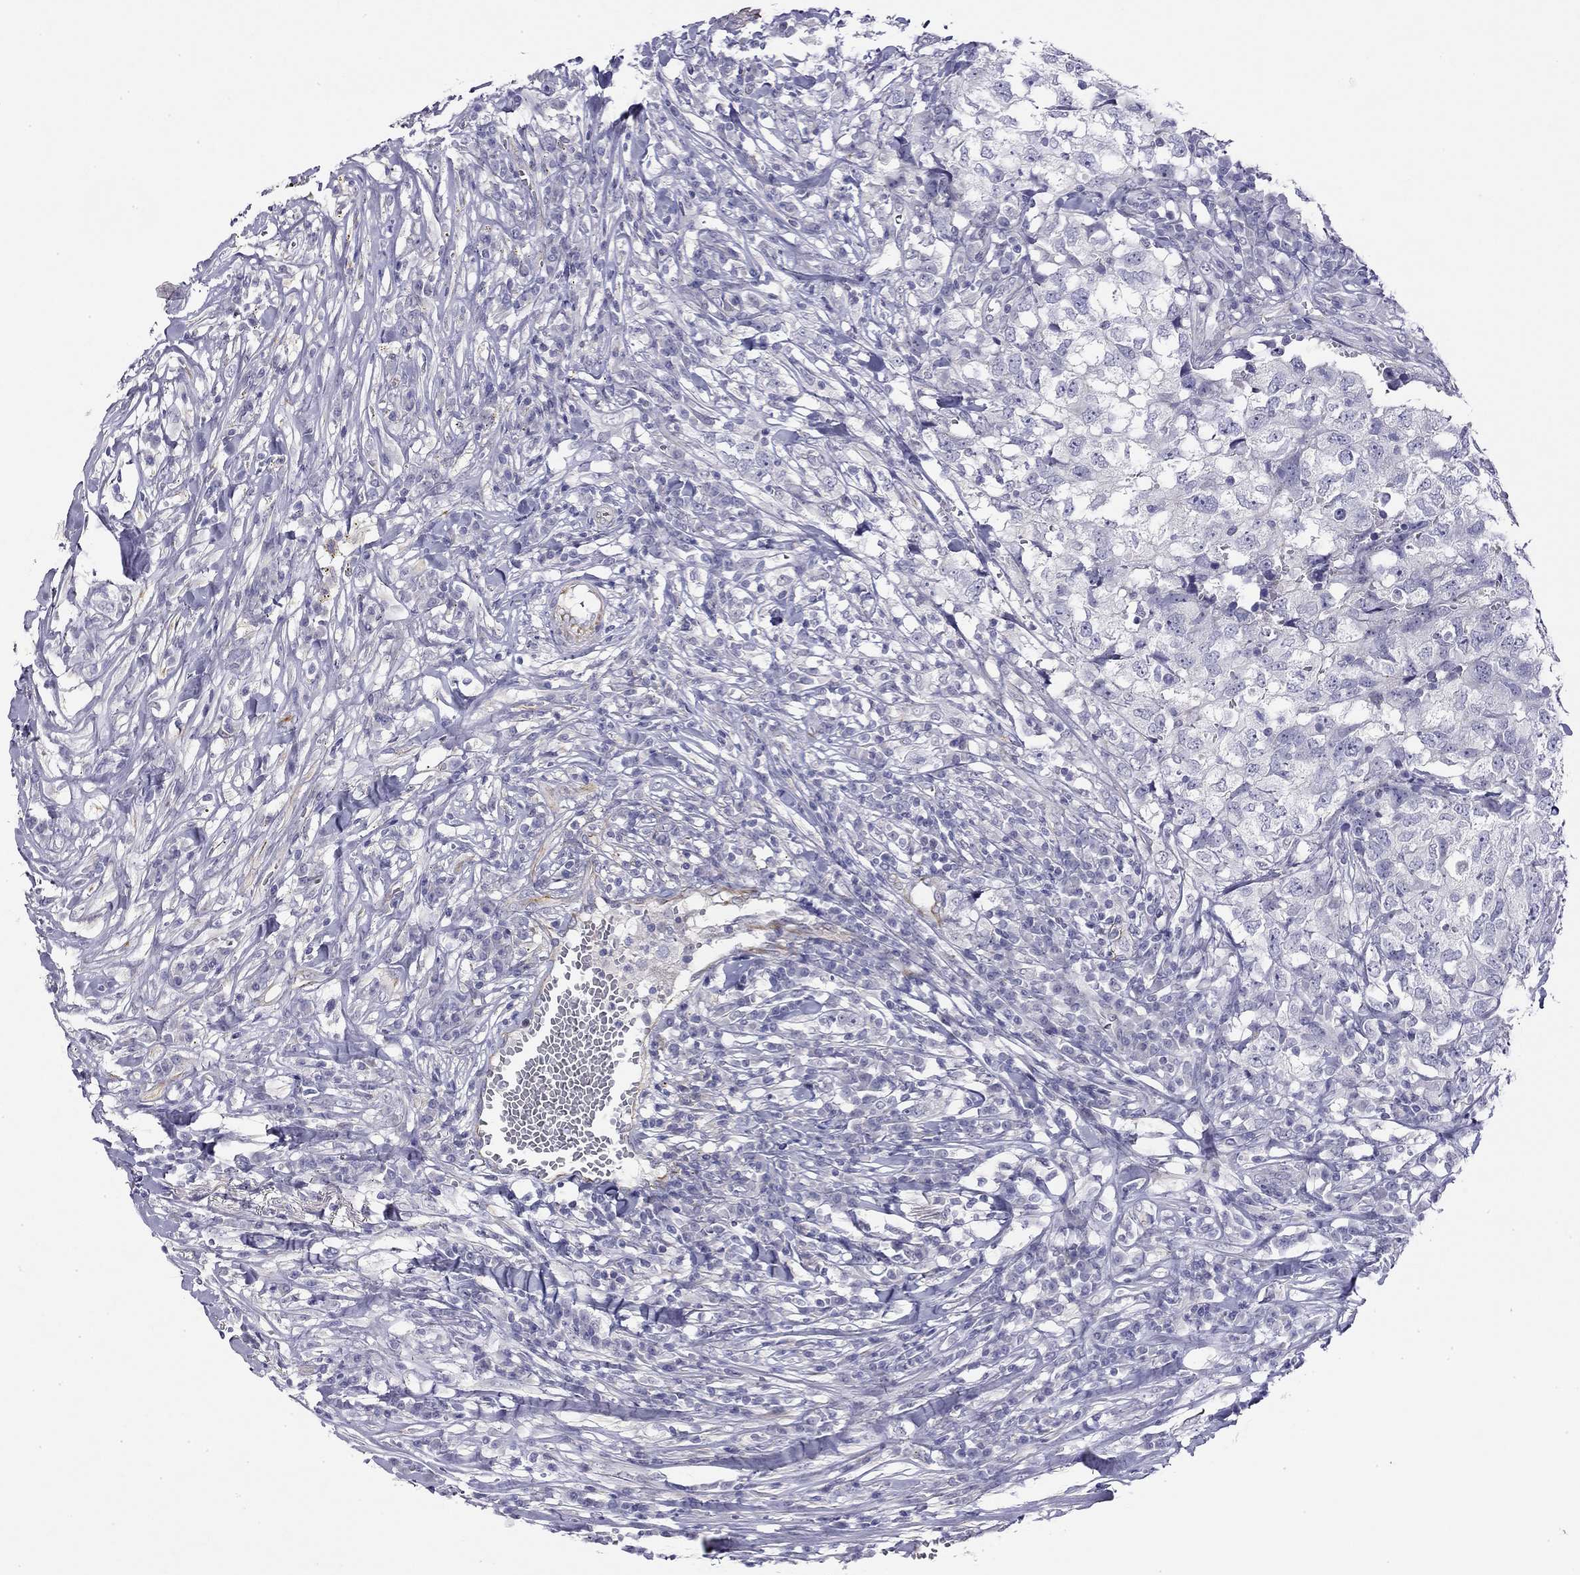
{"staining": {"intensity": "negative", "quantity": "none", "location": "none"}, "tissue": "breast cancer", "cell_type": "Tumor cells", "image_type": "cancer", "snomed": [{"axis": "morphology", "description": "Duct carcinoma"}, {"axis": "topography", "description": "Breast"}], "caption": "The photomicrograph exhibits no significant positivity in tumor cells of breast cancer (intraductal carcinoma).", "gene": "RTL1", "patient": {"sex": "female", "age": 30}}